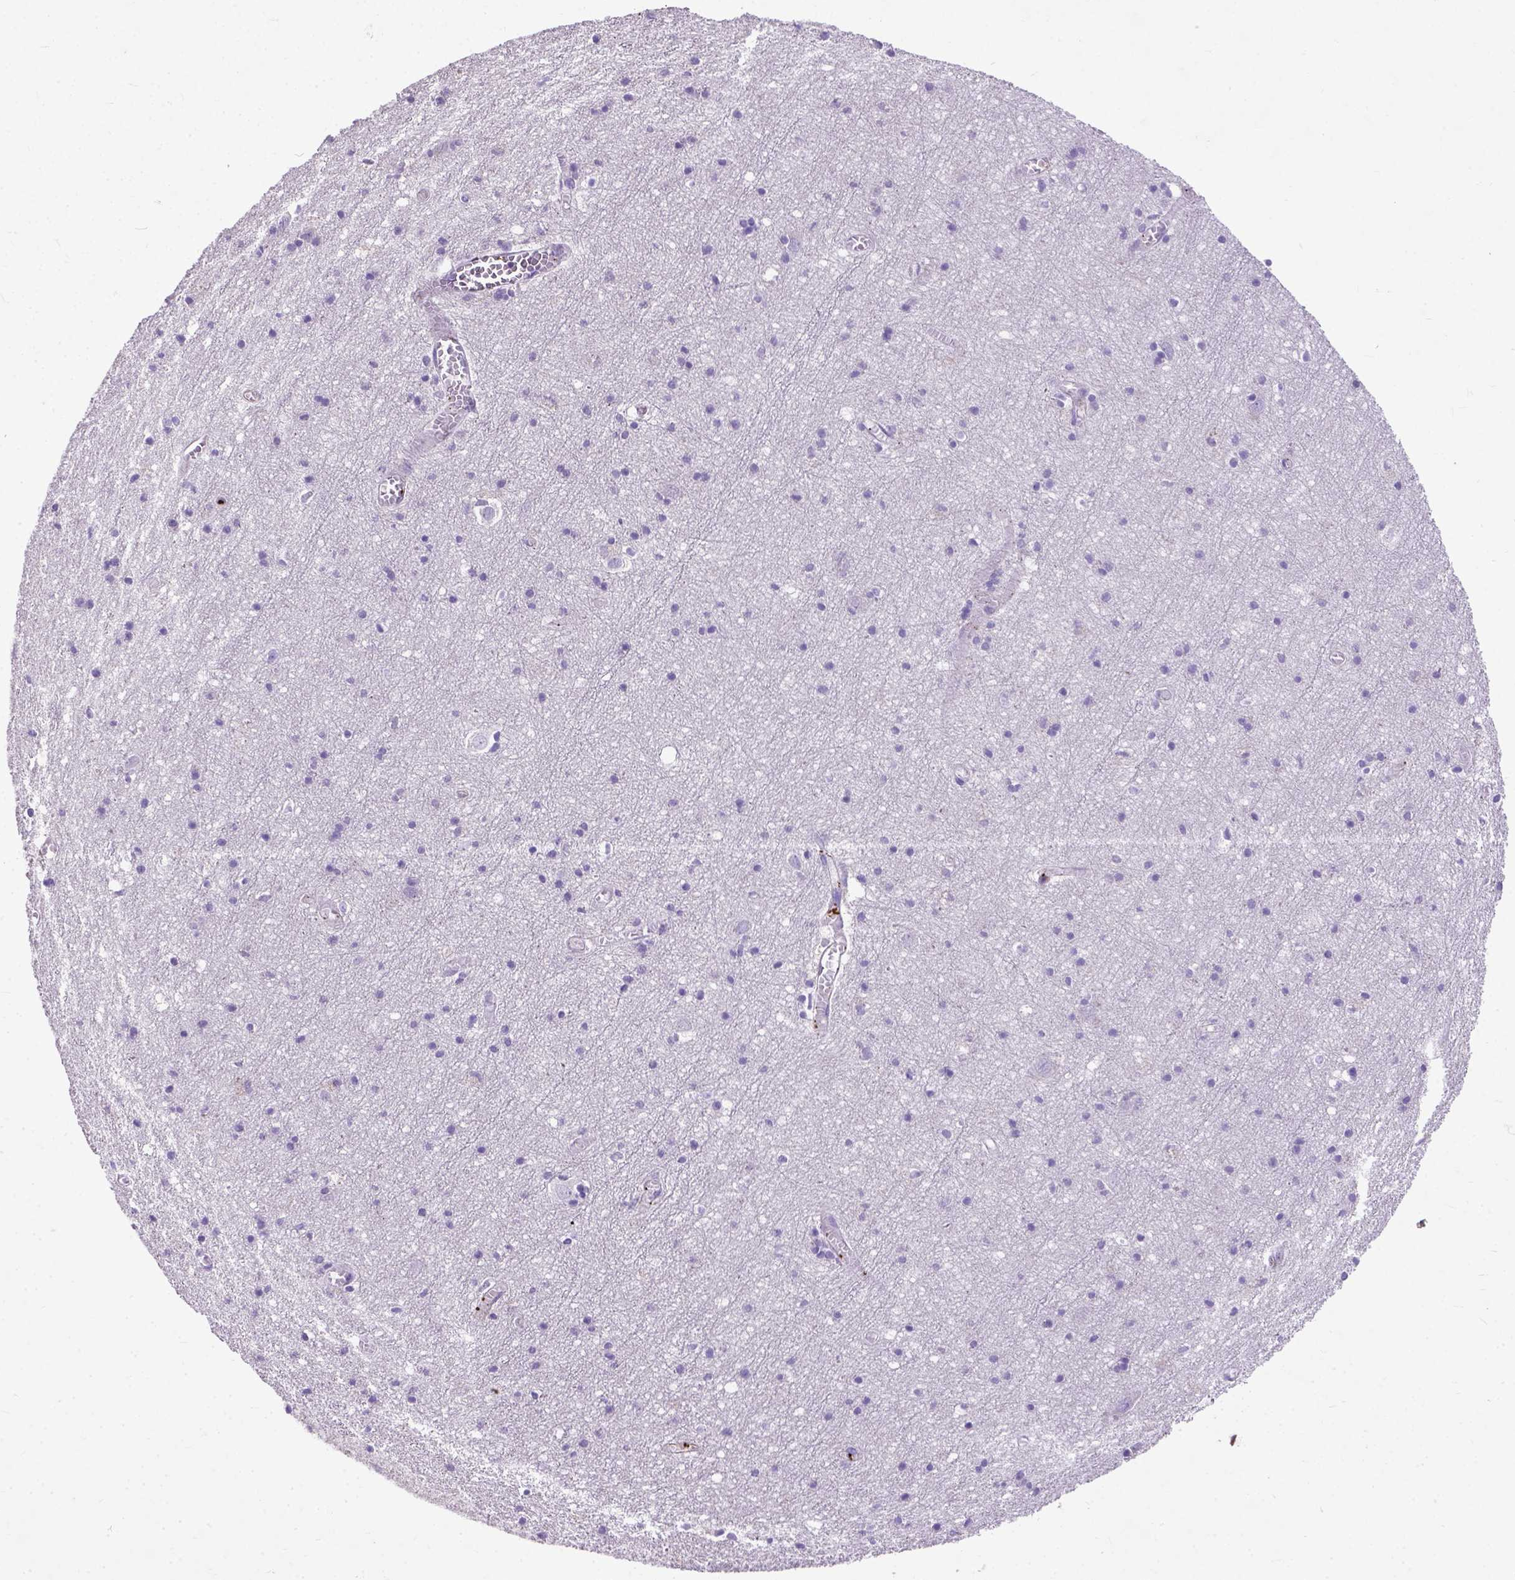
{"staining": {"intensity": "moderate", "quantity": "25%-75%", "location": "cytoplasmic/membranous"}, "tissue": "cerebral cortex", "cell_type": "Endothelial cells", "image_type": "normal", "snomed": [{"axis": "morphology", "description": "Normal tissue, NOS"}, {"axis": "topography", "description": "Cerebral cortex"}], "caption": "High-power microscopy captured an immunohistochemistry (IHC) image of normal cerebral cortex, revealing moderate cytoplasmic/membranous positivity in approximately 25%-75% of endothelial cells. Immunohistochemistry (ihc) stains the protein in brown and the nuclei are stained blue.", "gene": "ADAMTS8", "patient": {"sex": "male", "age": 70}}